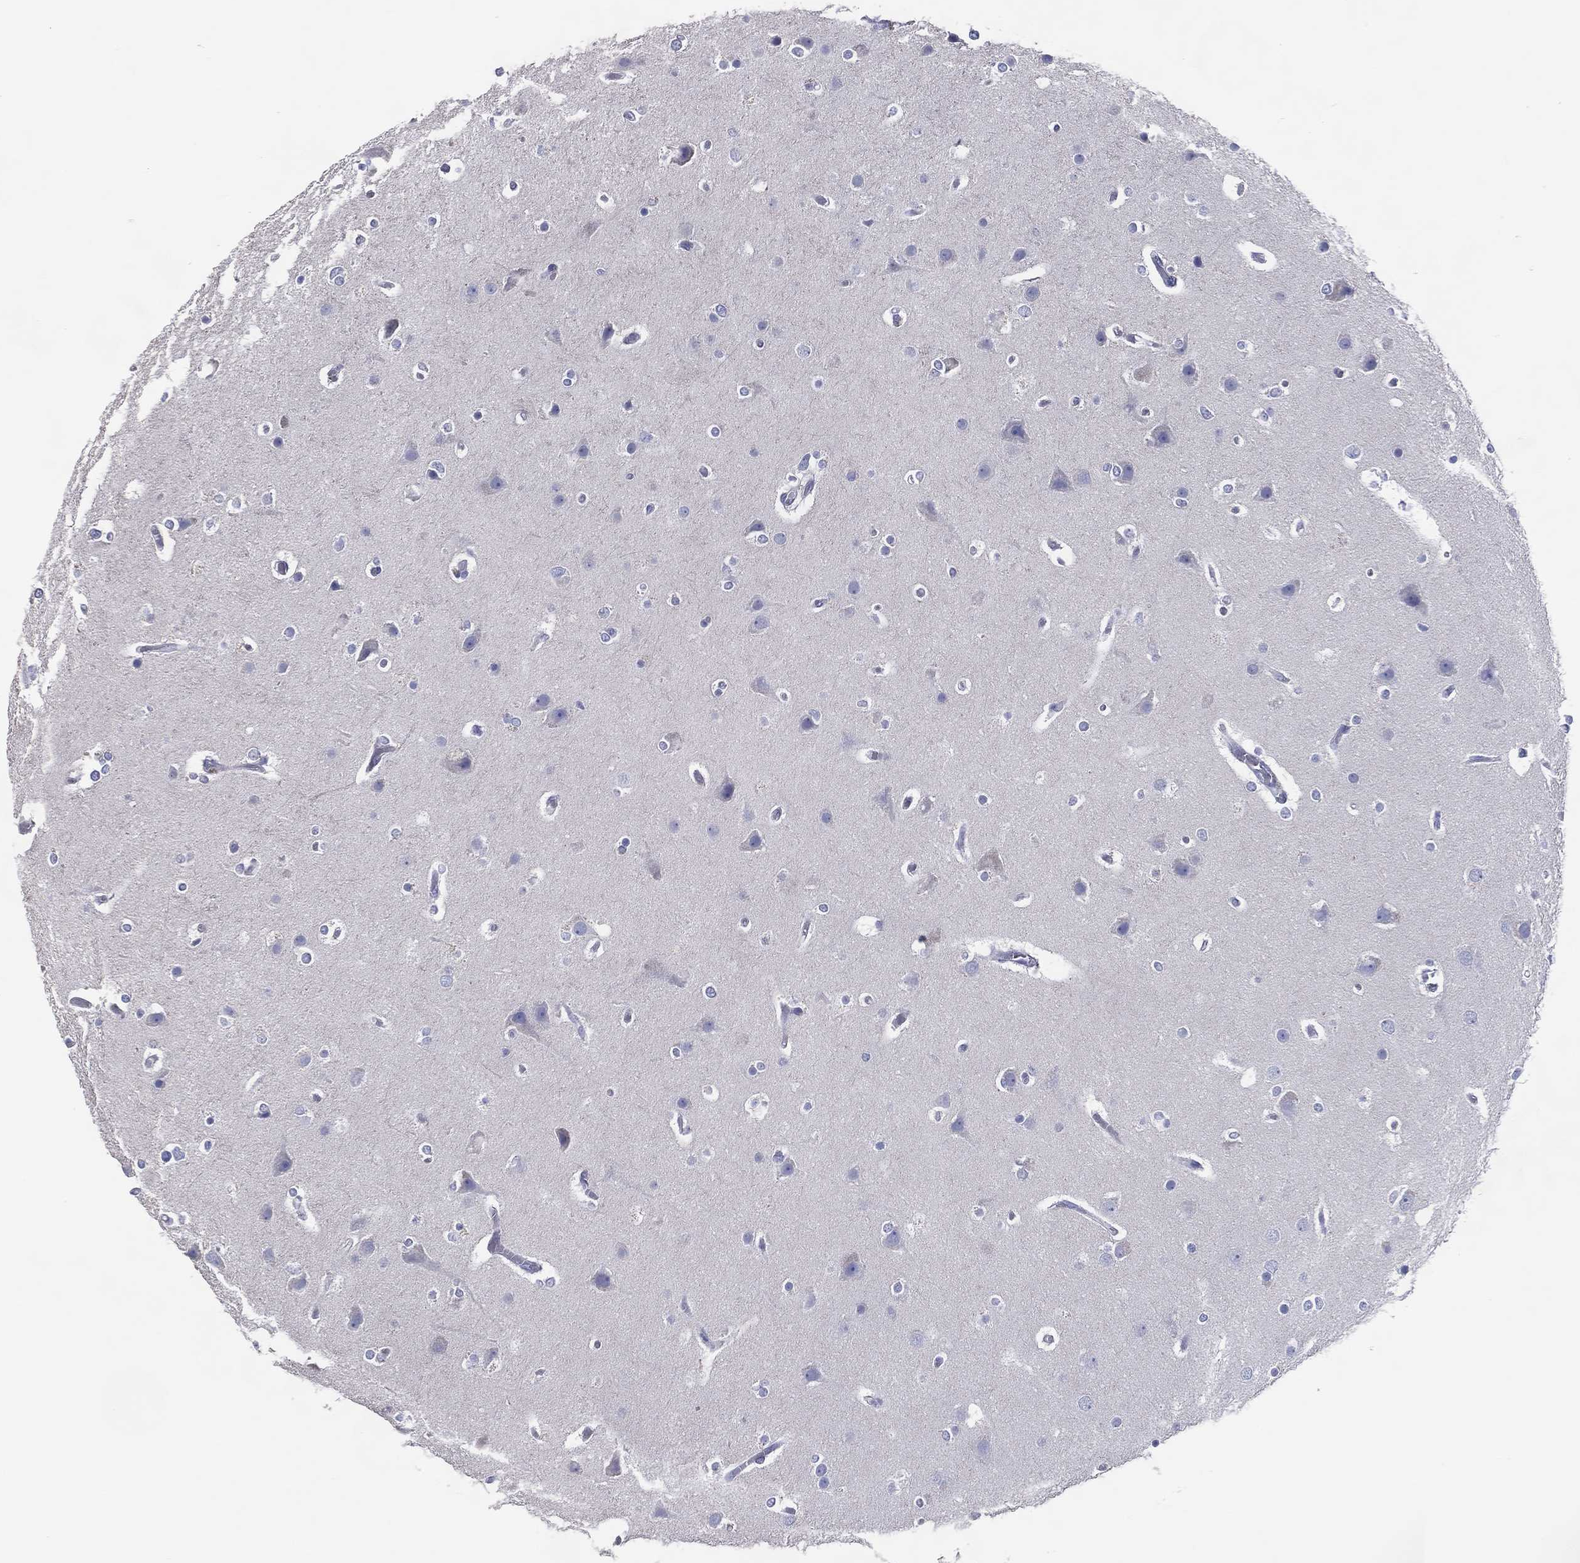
{"staining": {"intensity": "negative", "quantity": "none", "location": "none"}, "tissue": "glioma", "cell_type": "Tumor cells", "image_type": "cancer", "snomed": [{"axis": "morphology", "description": "Glioma, malignant, High grade"}, {"axis": "topography", "description": "Brain"}], "caption": "Histopathology image shows no significant protein staining in tumor cells of malignant high-grade glioma.", "gene": "DNAH6", "patient": {"sex": "female", "age": 61}}